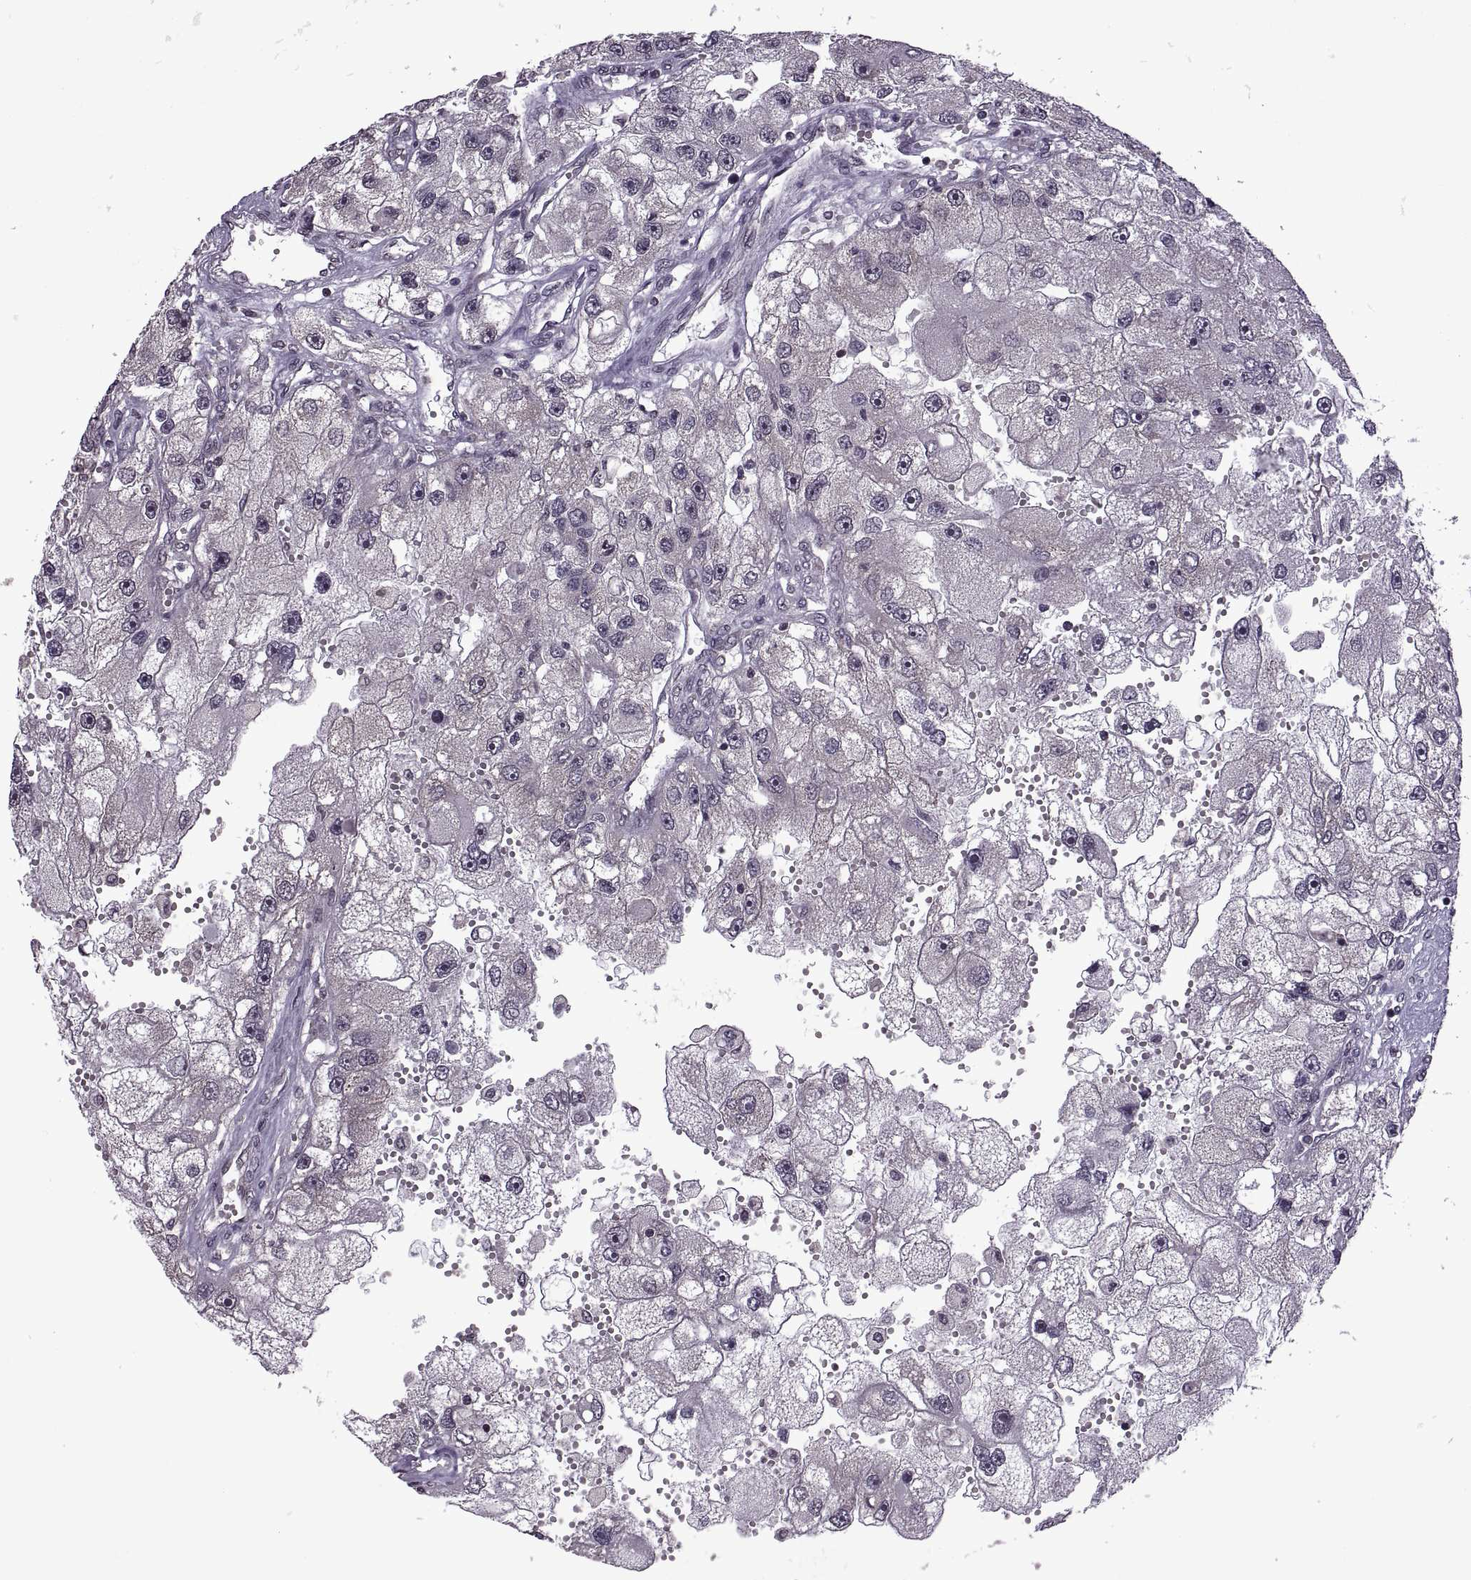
{"staining": {"intensity": "negative", "quantity": "none", "location": "none"}, "tissue": "renal cancer", "cell_type": "Tumor cells", "image_type": "cancer", "snomed": [{"axis": "morphology", "description": "Adenocarcinoma, NOS"}, {"axis": "topography", "description": "Kidney"}], "caption": "DAB (3,3'-diaminobenzidine) immunohistochemical staining of adenocarcinoma (renal) exhibits no significant positivity in tumor cells.", "gene": "INTS3", "patient": {"sex": "male", "age": 63}}